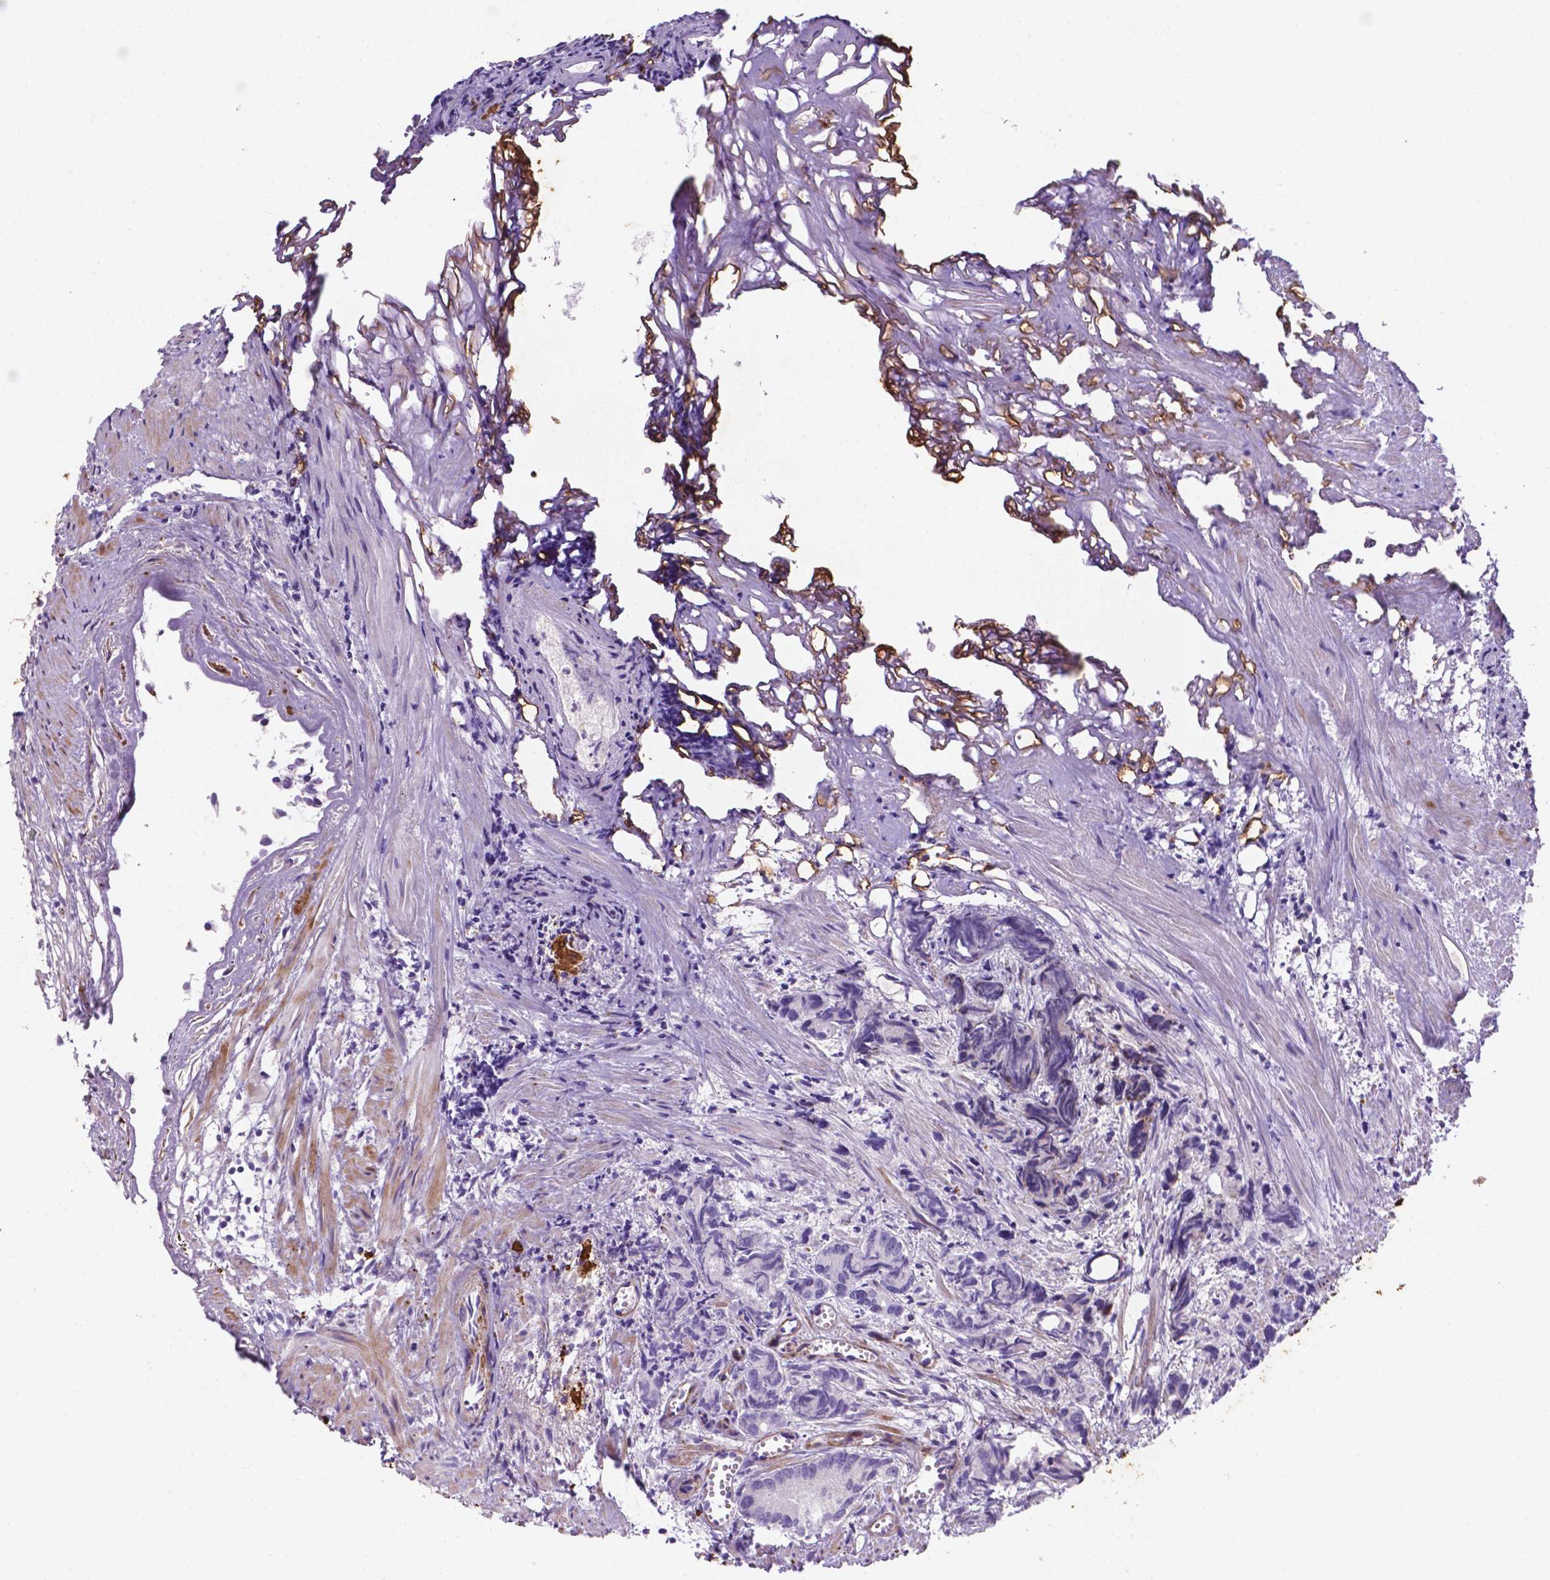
{"staining": {"intensity": "negative", "quantity": "none", "location": "none"}, "tissue": "prostate cancer", "cell_type": "Tumor cells", "image_type": "cancer", "snomed": [{"axis": "morphology", "description": "Adenocarcinoma, High grade"}, {"axis": "topography", "description": "Prostate"}], "caption": "The immunohistochemistry (IHC) micrograph has no significant expression in tumor cells of prostate cancer tissue.", "gene": "TM4SF20", "patient": {"sex": "male", "age": 77}}